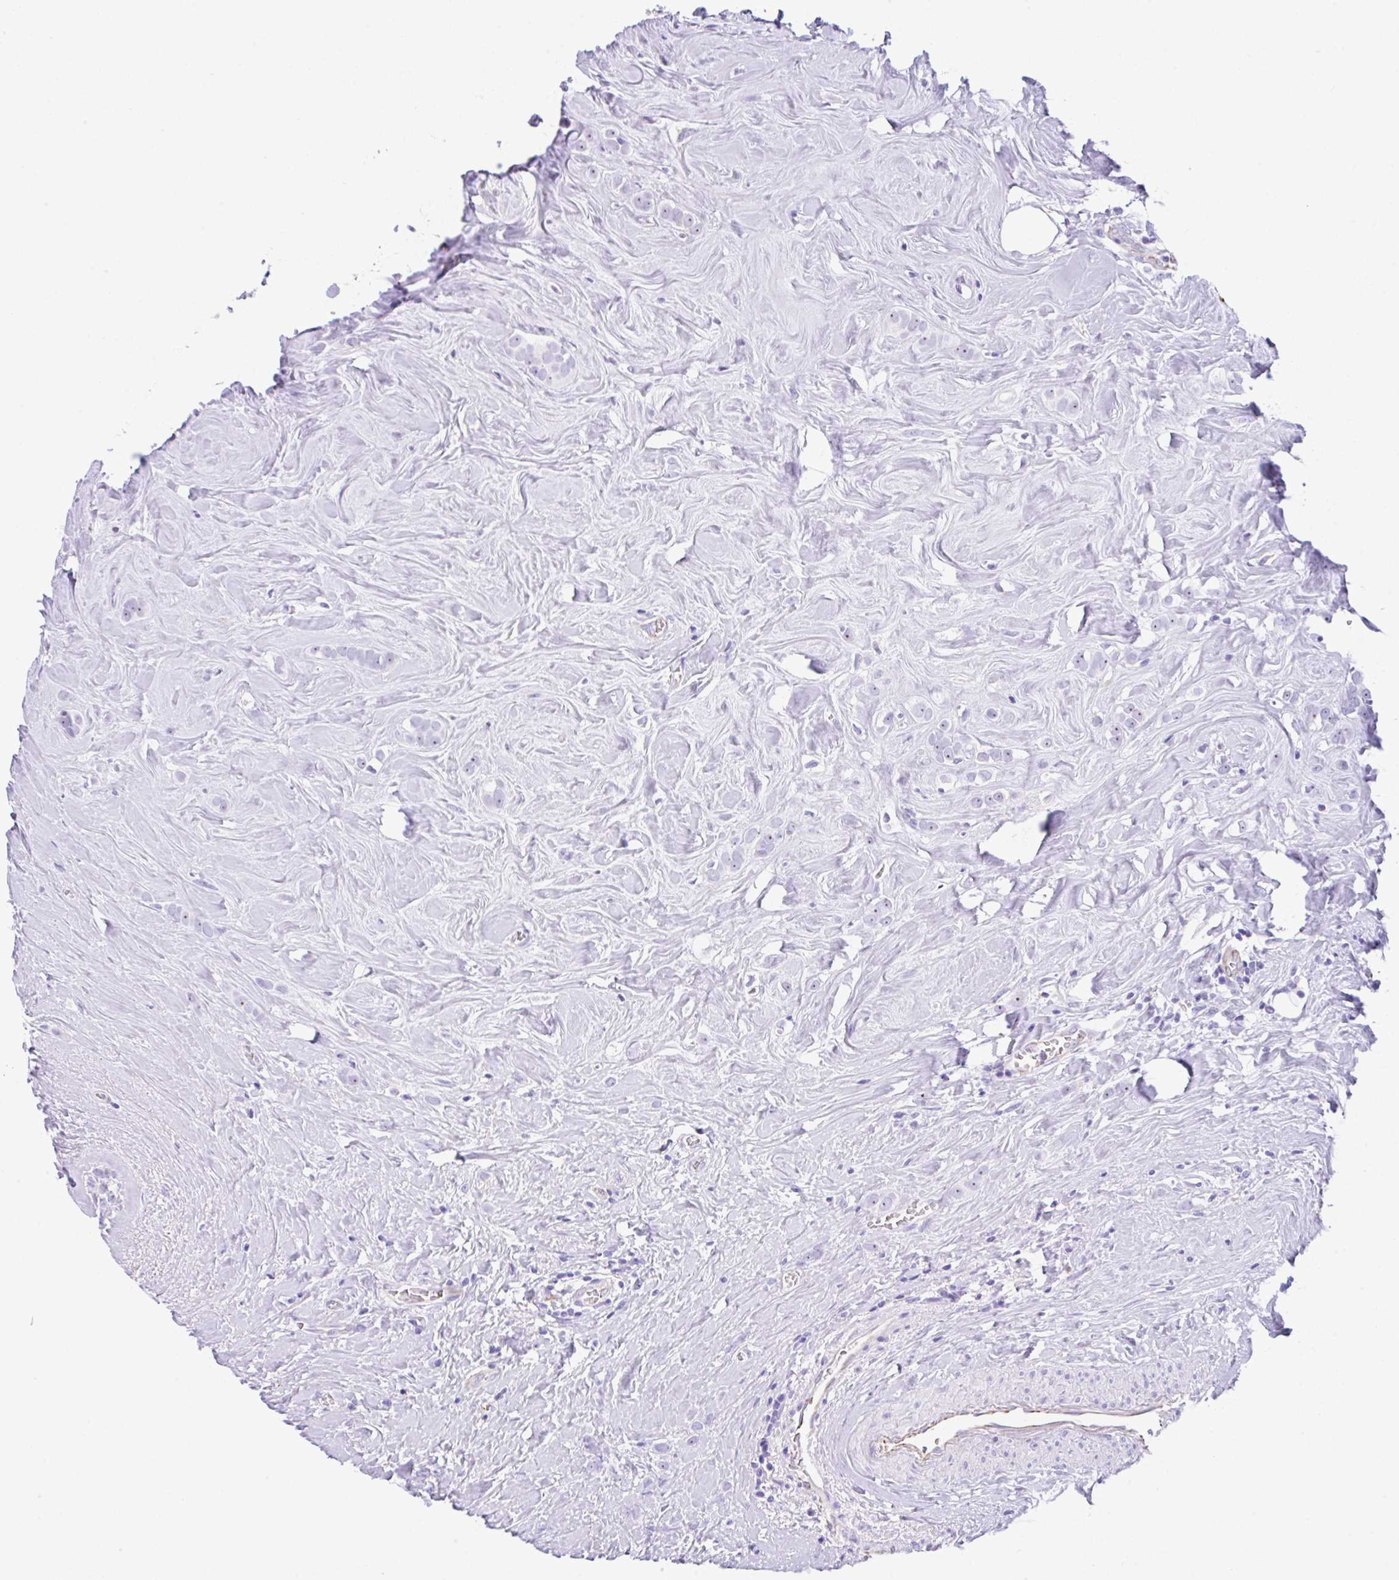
{"staining": {"intensity": "negative", "quantity": "none", "location": "none"}, "tissue": "breast cancer", "cell_type": "Tumor cells", "image_type": "cancer", "snomed": [{"axis": "morphology", "description": "Duct carcinoma"}, {"axis": "topography", "description": "Breast"}], "caption": "High power microscopy image of an IHC histopathology image of breast infiltrating ductal carcinoma, revealing no significant positivity in tumor cells. The staining was performed using DAB (3,3'-diaminobenzidine) to visualize the protein expression in brown, while the nuclei were stained in blue with hematoxylin (Magnification: 20x).", "gene": "NDUFAF8", "patient": {"sex": "female", "age": 80}}